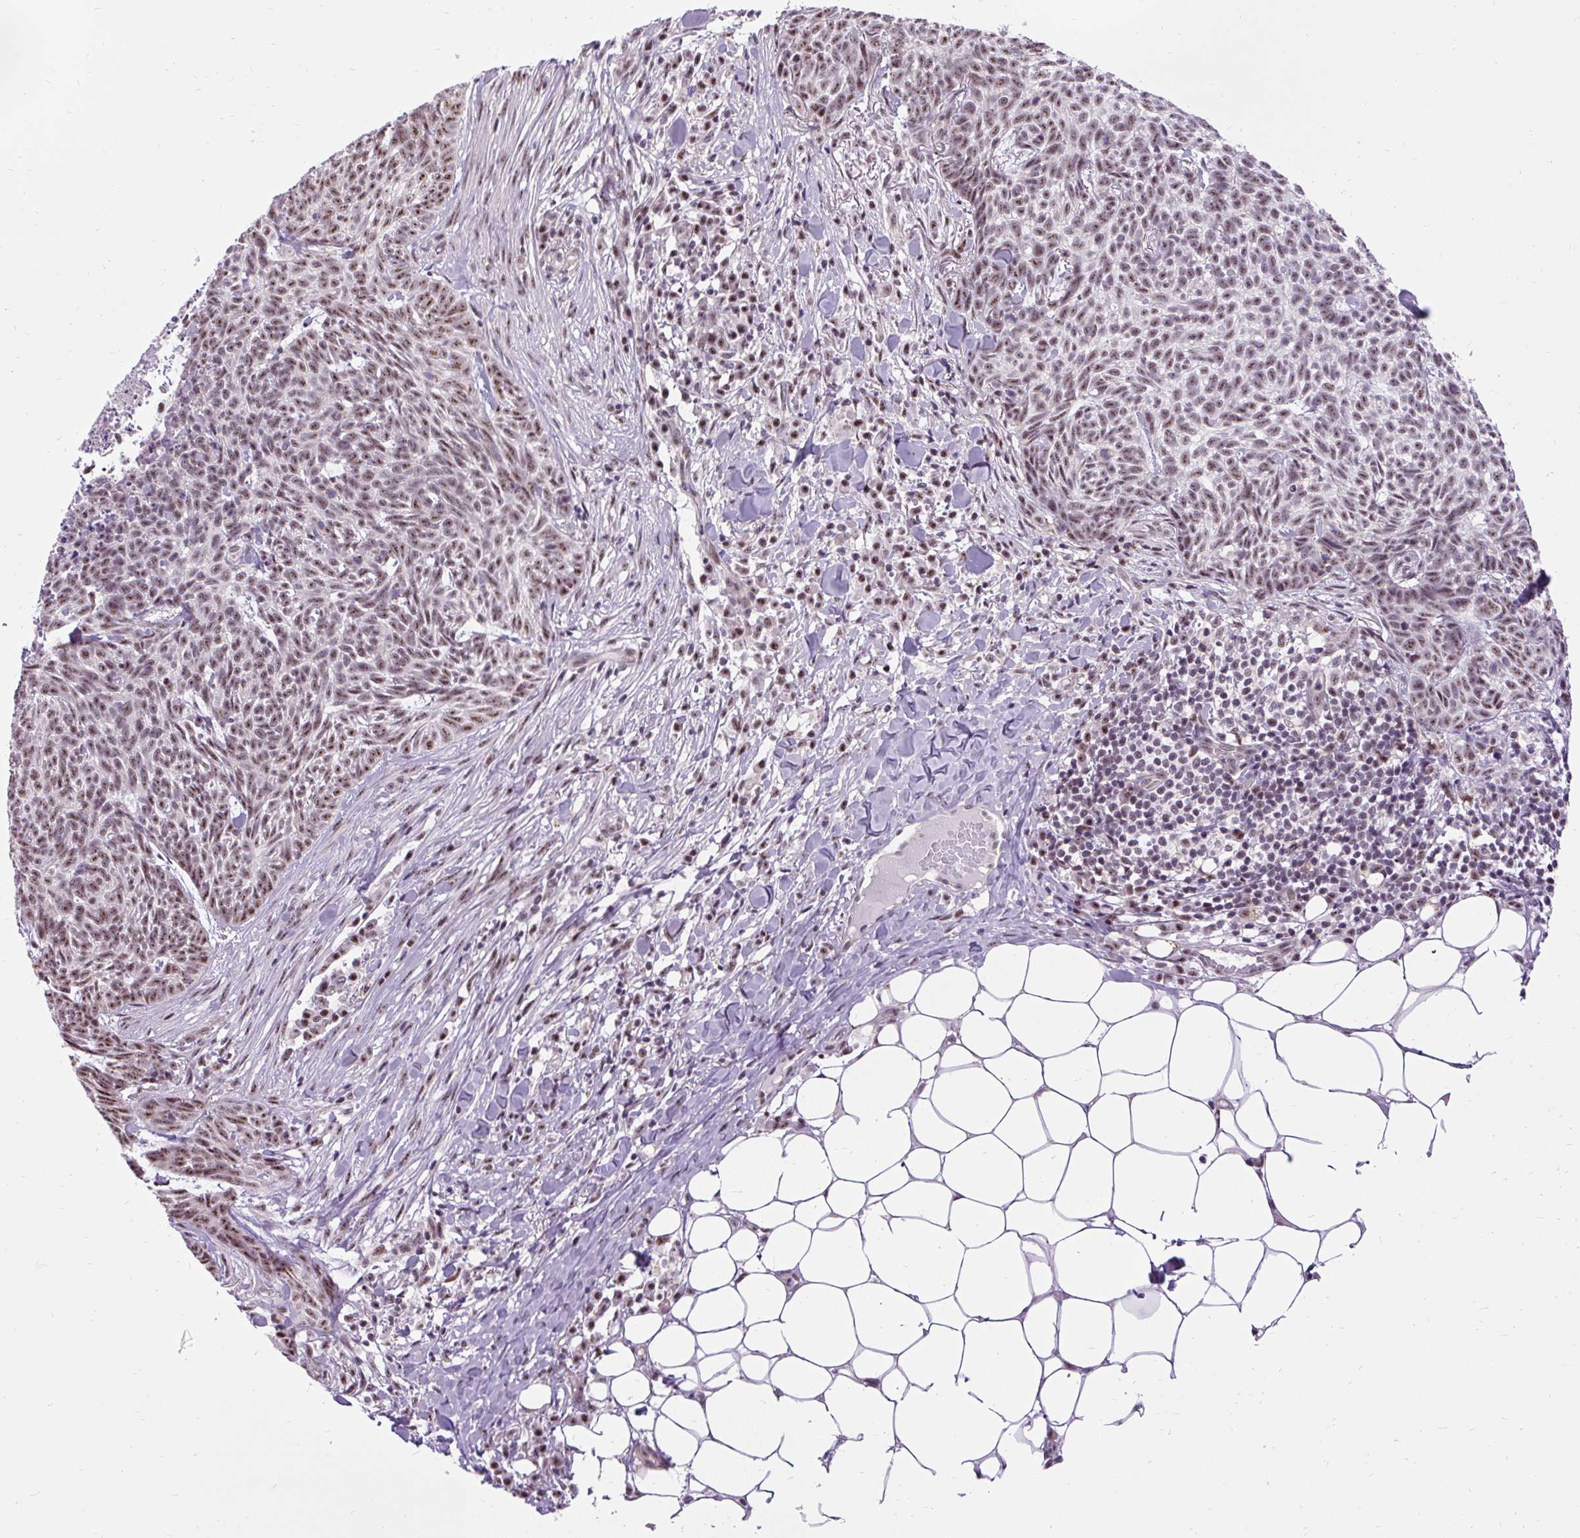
{"staining": {"intensity": "moderate", "quantity": "25%-75%", "location": "nuclear"}, "tissue": "skin cancer", "cell_type": "Tumor cells", "image_type": "cancer", "snomed": [{"axis": "morphology", "description": "Basal cell carcinoma"}, {"axis": "topography", "description": "Skin"}], "caption": "Protein positivity by IHC reveals moderate nuclear staining in approximately 25%-75% of tumor cells in skin basal cell carcinoma.", "gene": "SMC5", "patient": {"sex": "female", "age": 93}}